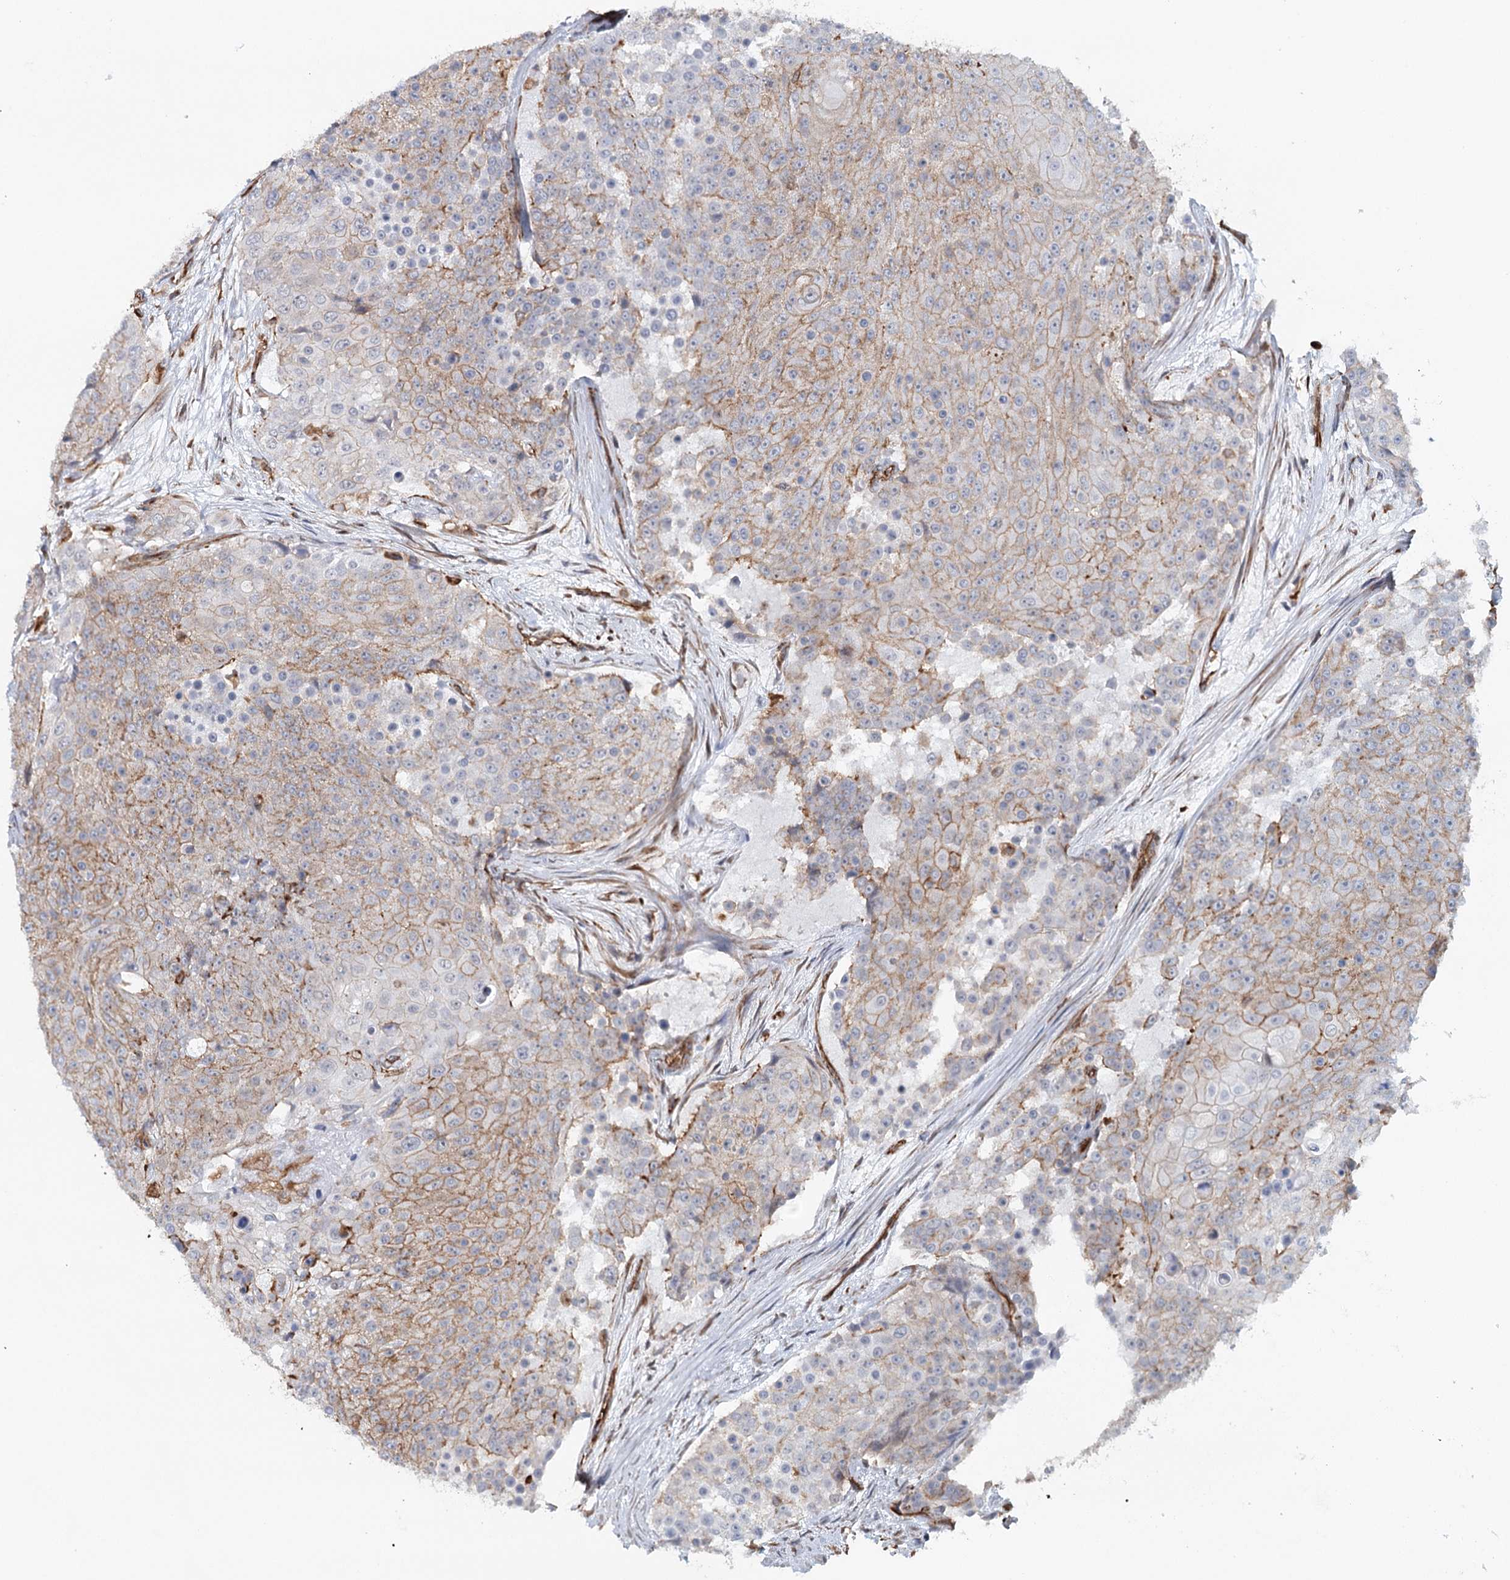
{"staining": {"intensity": "moderate", "quantity": ">75%", "location": "cytoplasmic/membranous"}, "tissue": "urothelial cancer", "cell_type": "Tumor cells", "image_type": "cancer", "snomed": [{"axis": "morphology", "description": "Urothelial carcinoma, High grade"}, {"axis": "topography", "description": "Urinary bladder"}], "caption": "Urothelial cancer was stained to show a protein in brown. There is medium levels of moderate cytoplasmic/membranous staining in approximately >75% of tumor cells.", "gene": "SYNPO", "patient": {"sex": "female", "age": 63}}